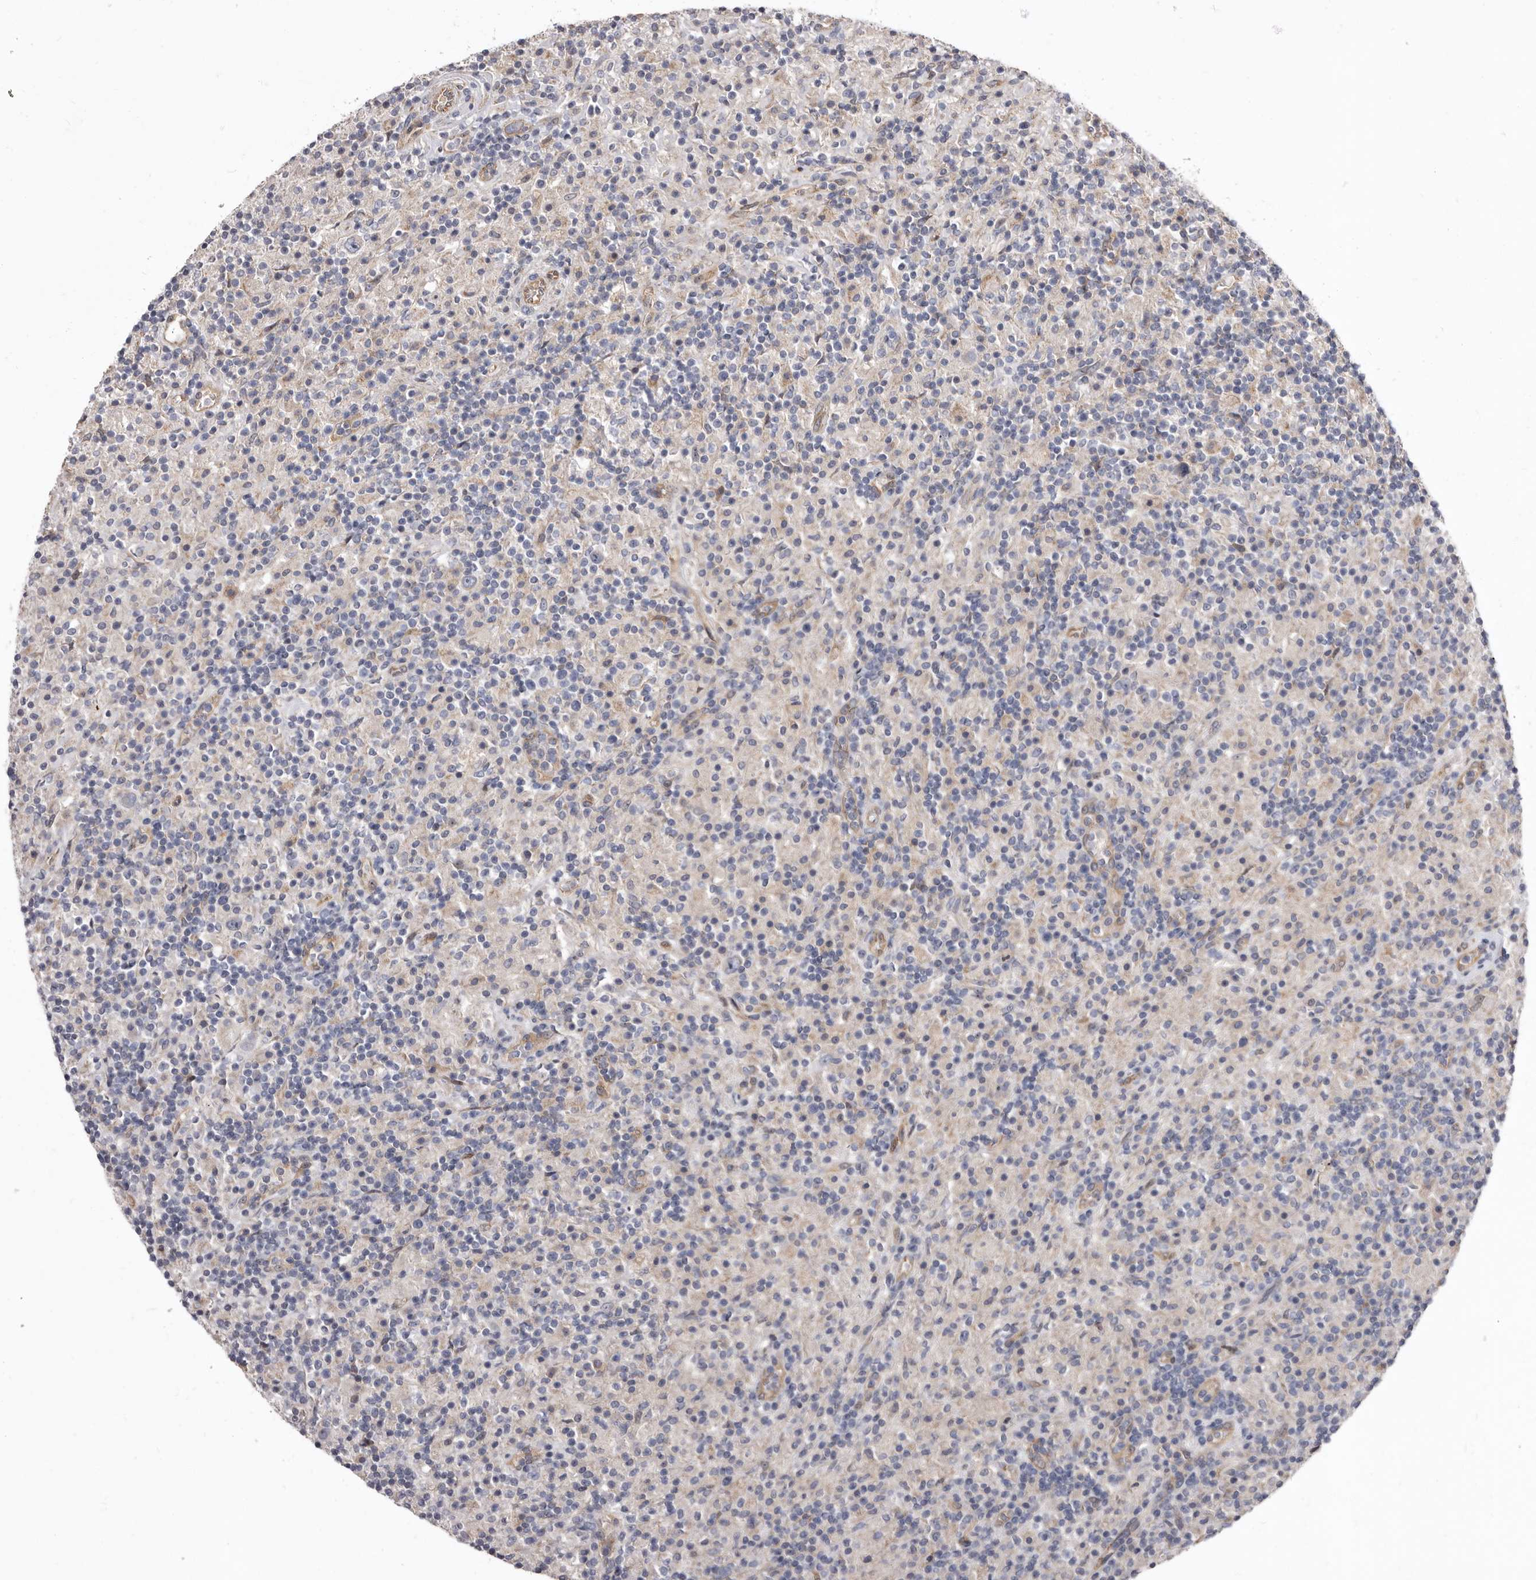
{"staining": {"intensity": "negative", "quantity": "none", "location": "none"}, "tissue": "lymphoma", "cell_type": "Tumor cells", "image_type": "cancer", "snomed": [{"axis": "morphology", "description": "Hodgkin's disease, NOS"}, {"axis": "topography", "description": "Lymph node"}], "caption": "This is an immunohistochemistry image of Hodgkin's disease. There is no expression in tumor cells.", "gene": "FMO2", "patient": {"sex": "male", "age": 70}}